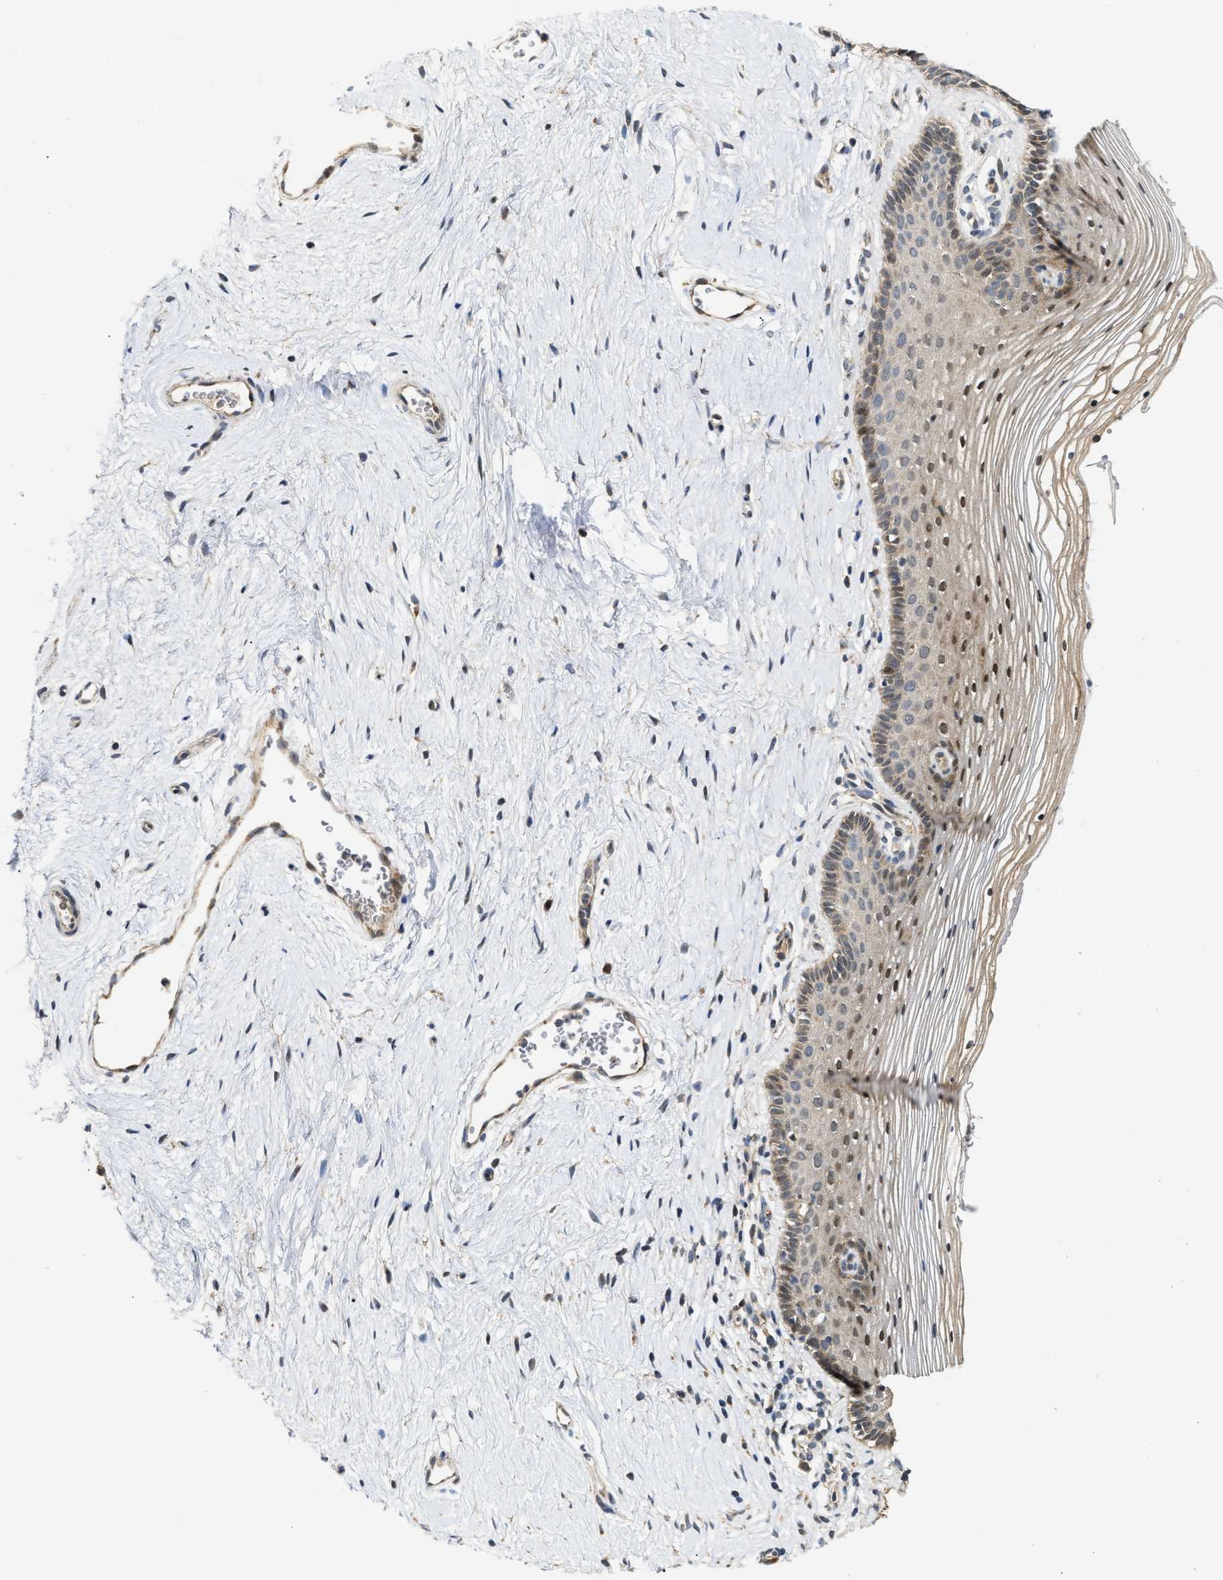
{"staining": {"intensity": "moderate", "quantity": "<25%", "location": "cytoplasmic/membranous"}, "tissue": "vagina", "cell_type": "Squamous epithelial cells", "image_type": "normal", "snomed": [{"axis": "morphology", "description": "Normal tissue, NOS"}, {"axis": "topography", "description": "Vagina"}], "caption": "Immunohistochemical staining of benign human vagina demonstrates low levels of moderate cytoplasmic/membranous positivity in about <25% of squamous epithelial cells.", "gene": "EXTL2", "patient": {"sex": "female", "age": 32}}